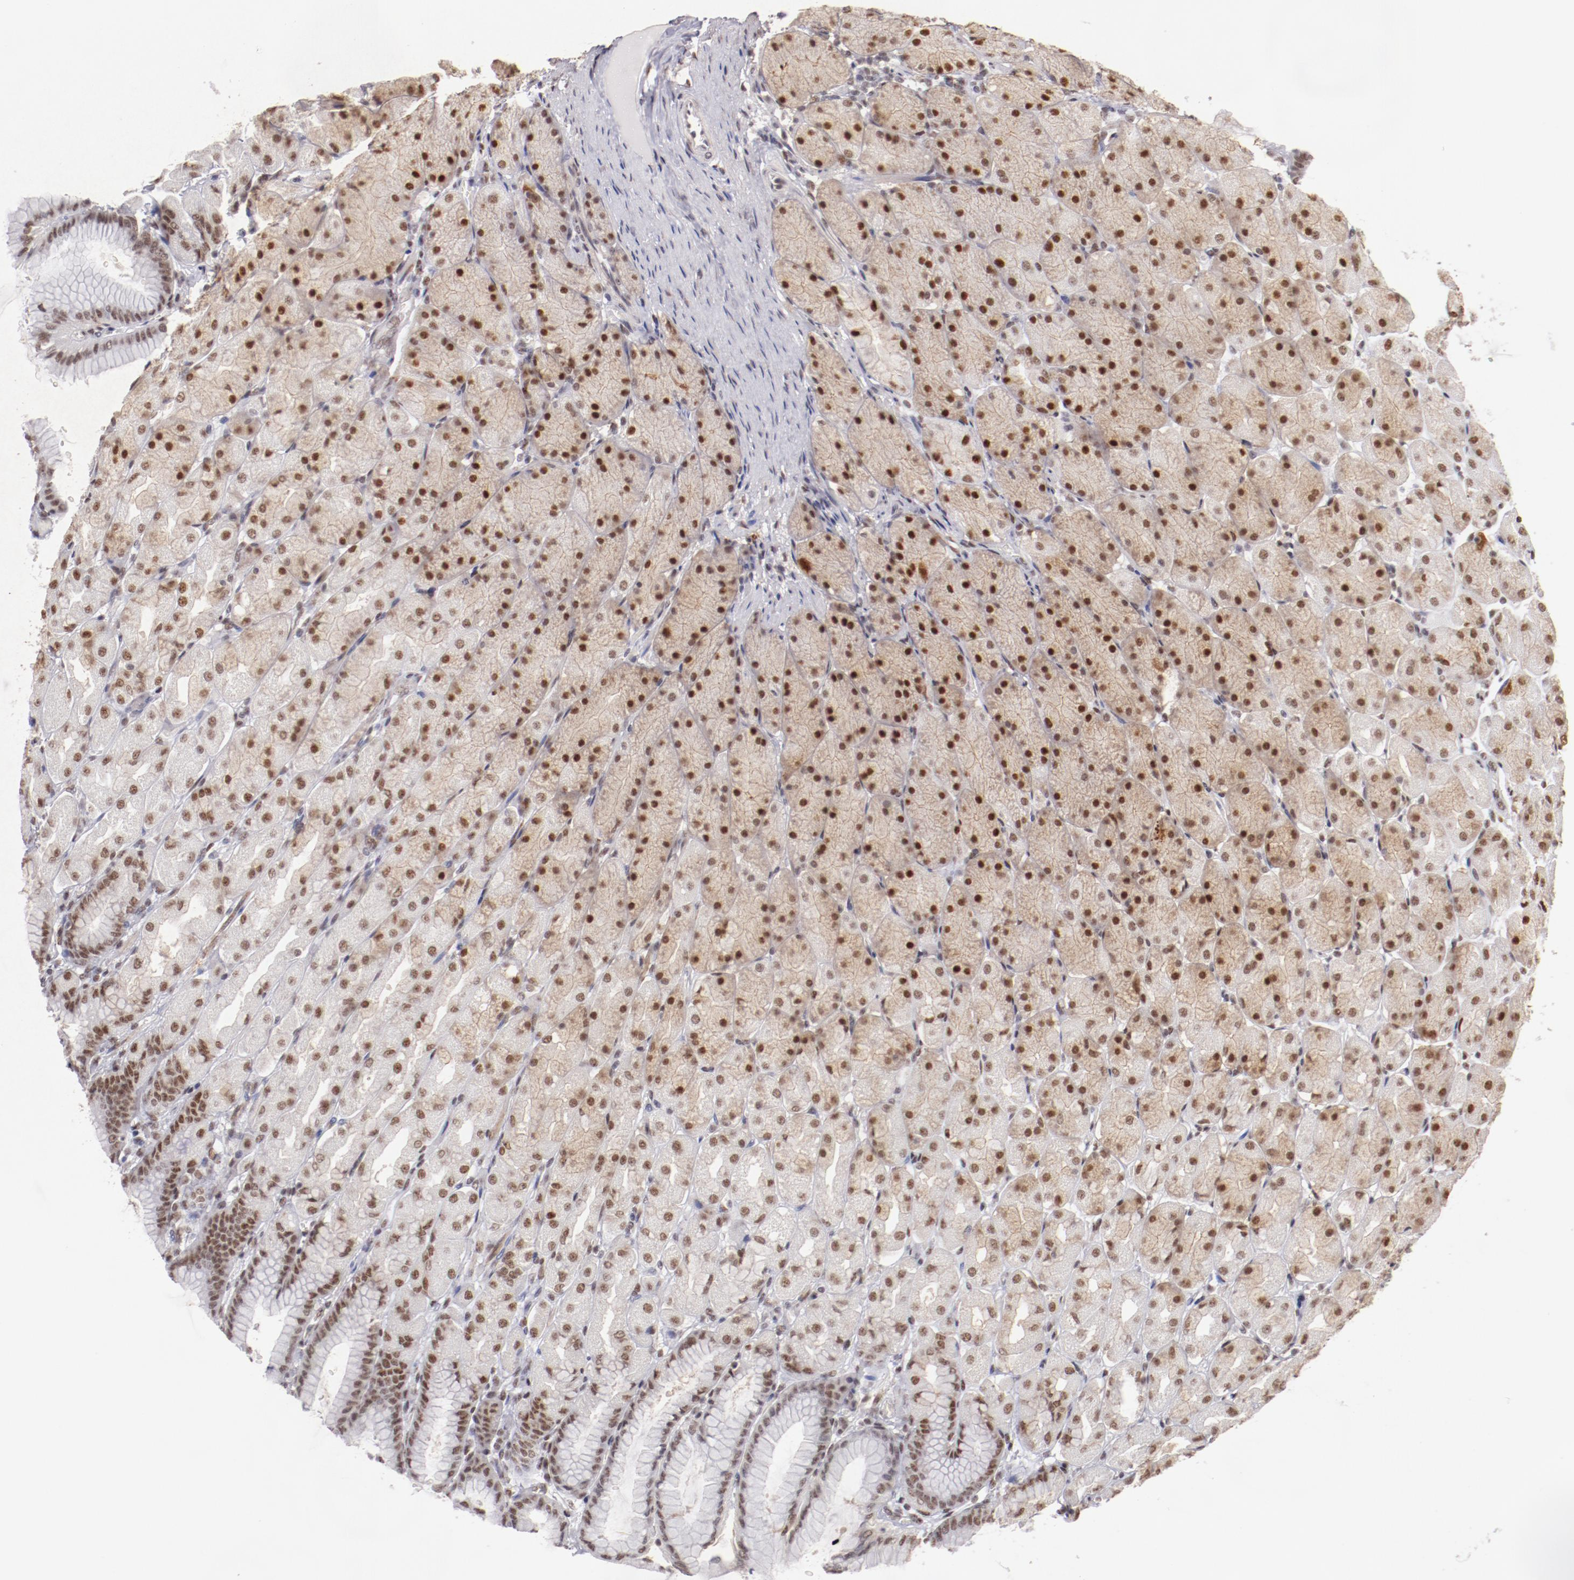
{"staining": {"intensity": "strong", "quantity": "25%-75%", "location": "cytoplasmic/membranous,nuclear"}, "tissue": "stomach", "cell_type": "Glandular cells", "image_type": "normal", "snomed": [{"axis": "morphology", "description": "Normal tissue, NOS"}, {"axis": "topography", "description": "Stomach, upper"}], "caption": "Benign stomach shows strong cytoplasmic/membranous,nuclear positivity in about 25%-75% of glandular cells.", "gene": "TFAP4", "patient": {"sex": "female", "age": 56}}